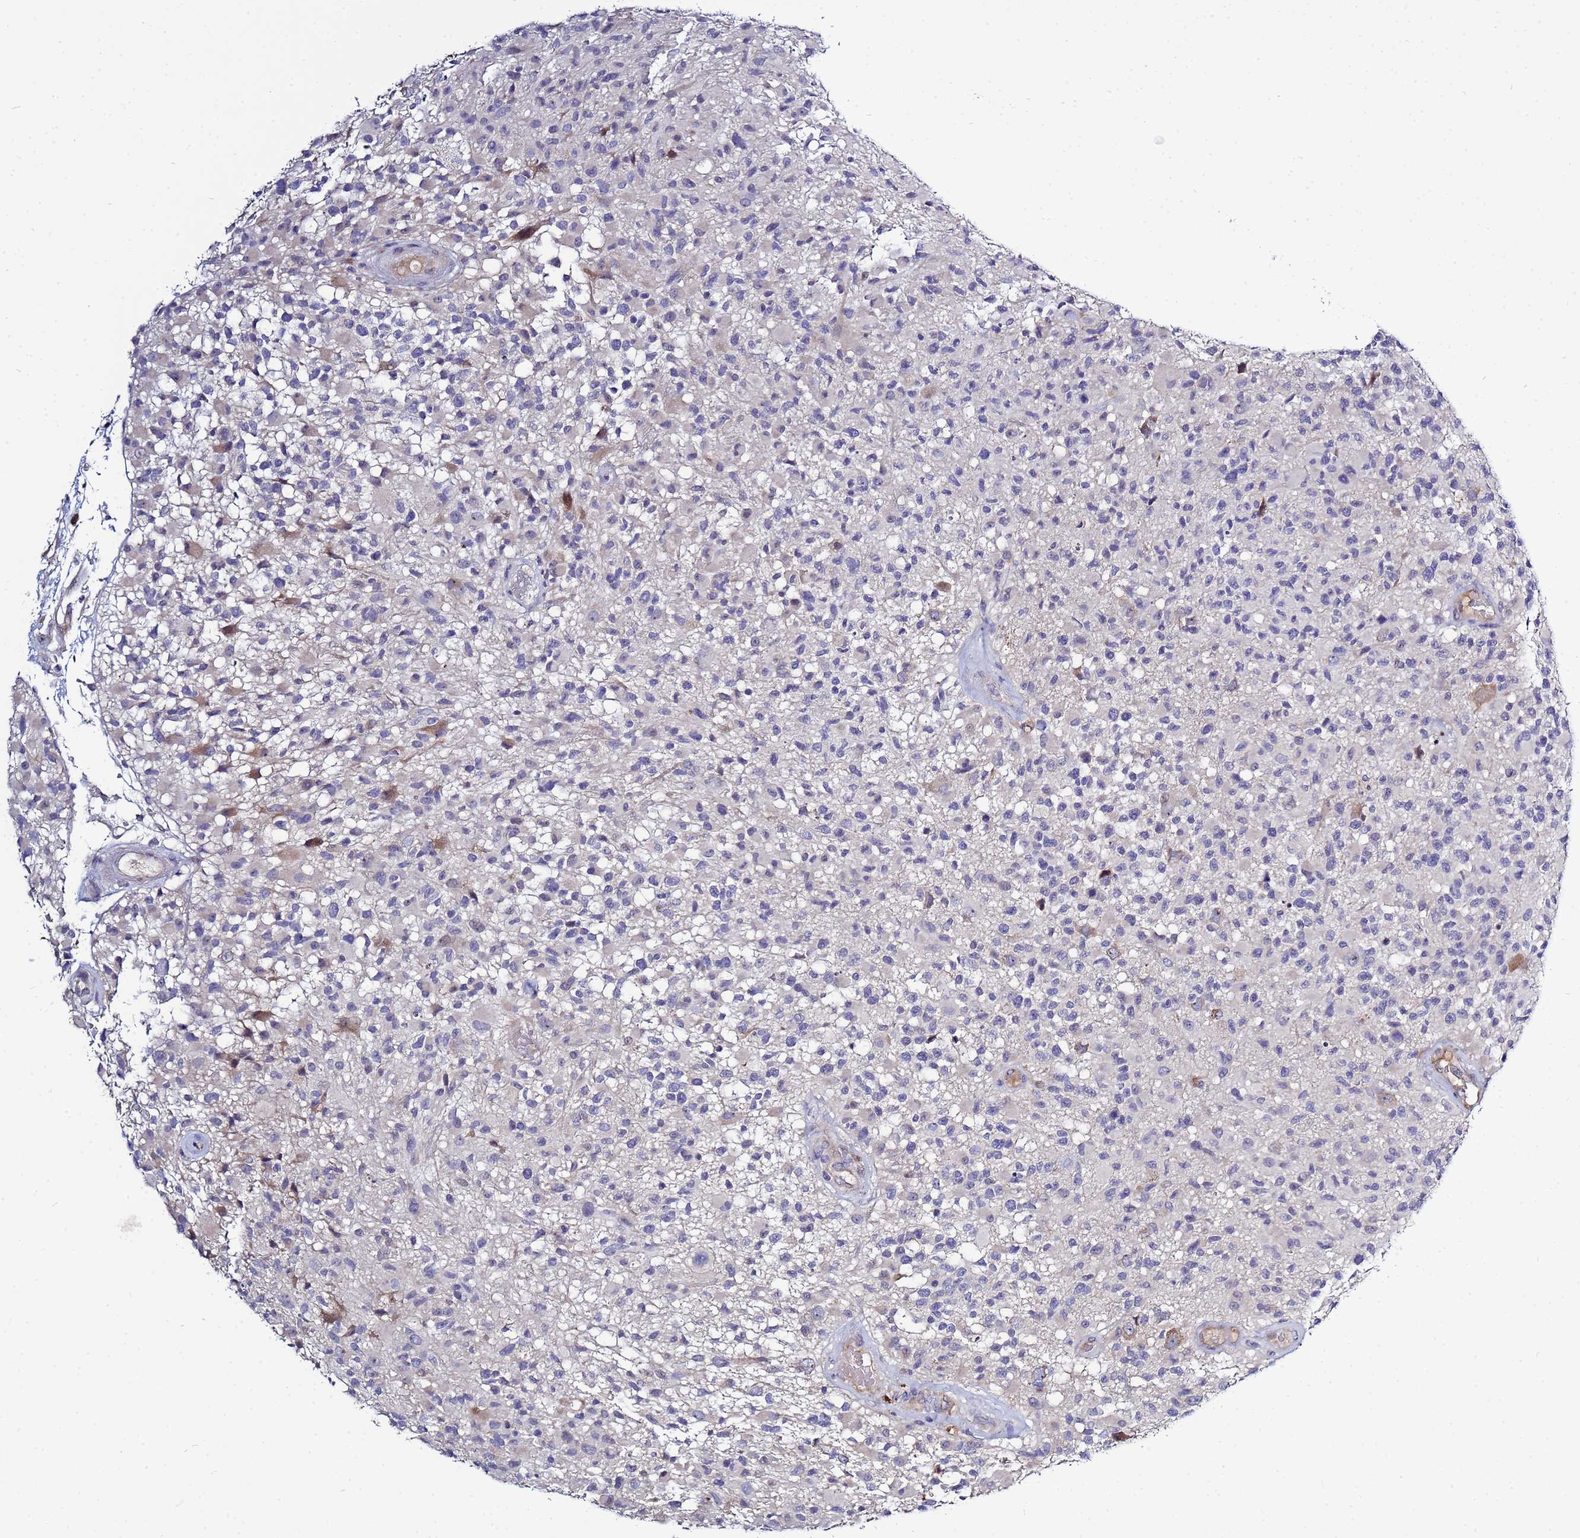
{"staining": {"intensity": "negative", "quantity": "none", "location": "none"}, "tissue": "glioma", "cell_type": "Tumor cells", "image_type": "cancer", "snomed": [{"axis": "morphology", "description": "Glioma, malignant, High grade"}, {"axis": "morphology", "description": "Glioblastoma, NOS"}, {"axis": "topography", "description": "Brain"}], "caption": "This is an immunohistochemistry photomicrograph of malignant high-grade glioma. There is no staining in tumor cells.", "gene": "NOL8", "patient": {"sex": "male", "age": 60}}